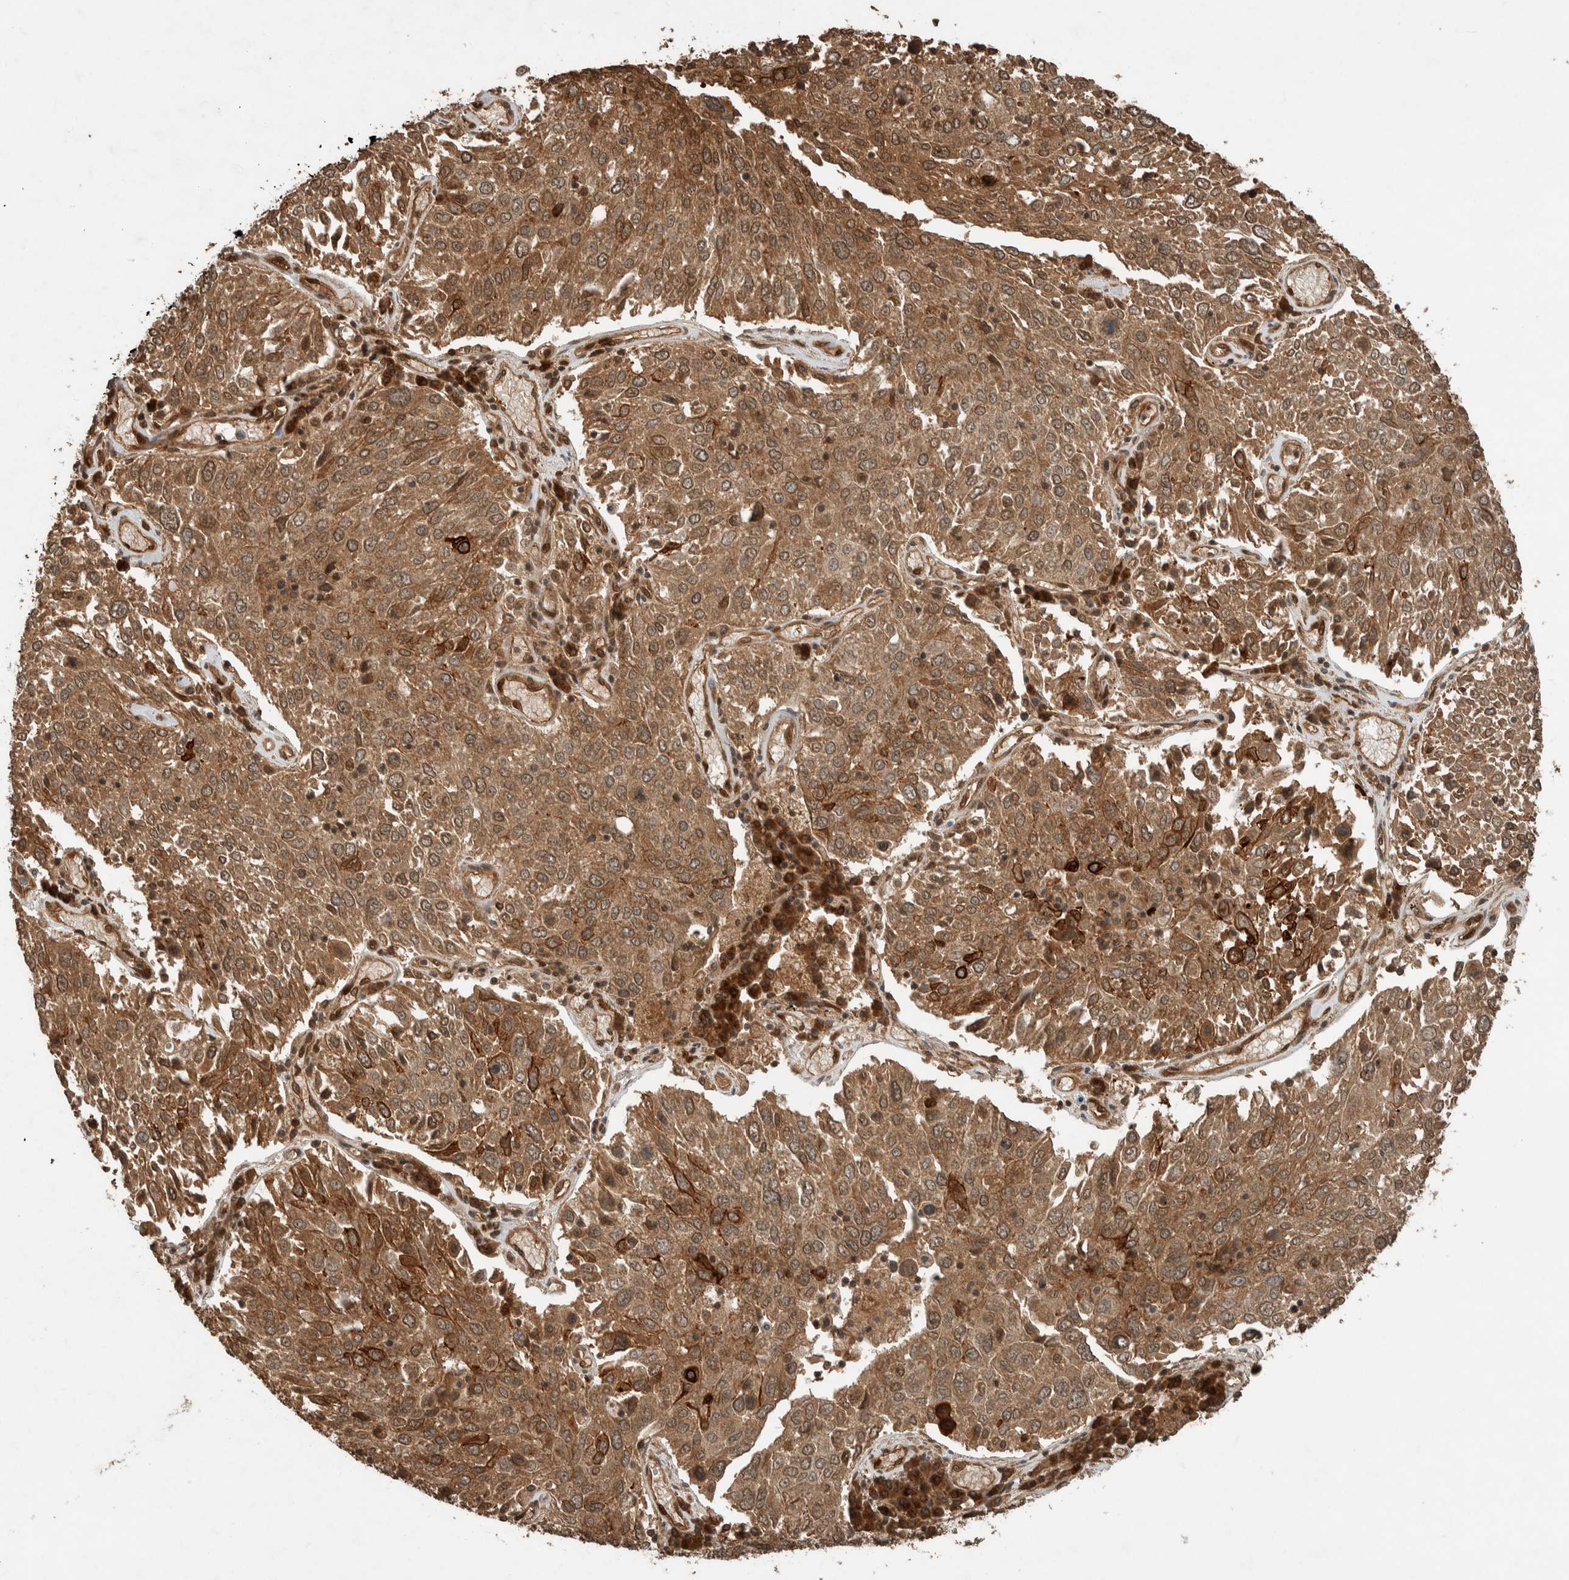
{"staining": {"intensity": "moderate", "quantity": ">75%", "location": "cytoplasmic/membranous"}, "tissue": "lung cancer", "cell_type": "Tumor cells", "image_type": "cancer", "snomed": [{"axis": "morphology", "description": "Squamous cell carcinoma, NOS"}, {"axis": "topography", "description": "Lung"}], "caption": "Immunohistochemical staining of human squamous cell carcinoma (lung) shows medium levels of moderate cytoplasmic/membranous protein staining in about >75% of tumor cells.", "gene": "CNTROB", "patient": {"sex": "male", "age": 65}}